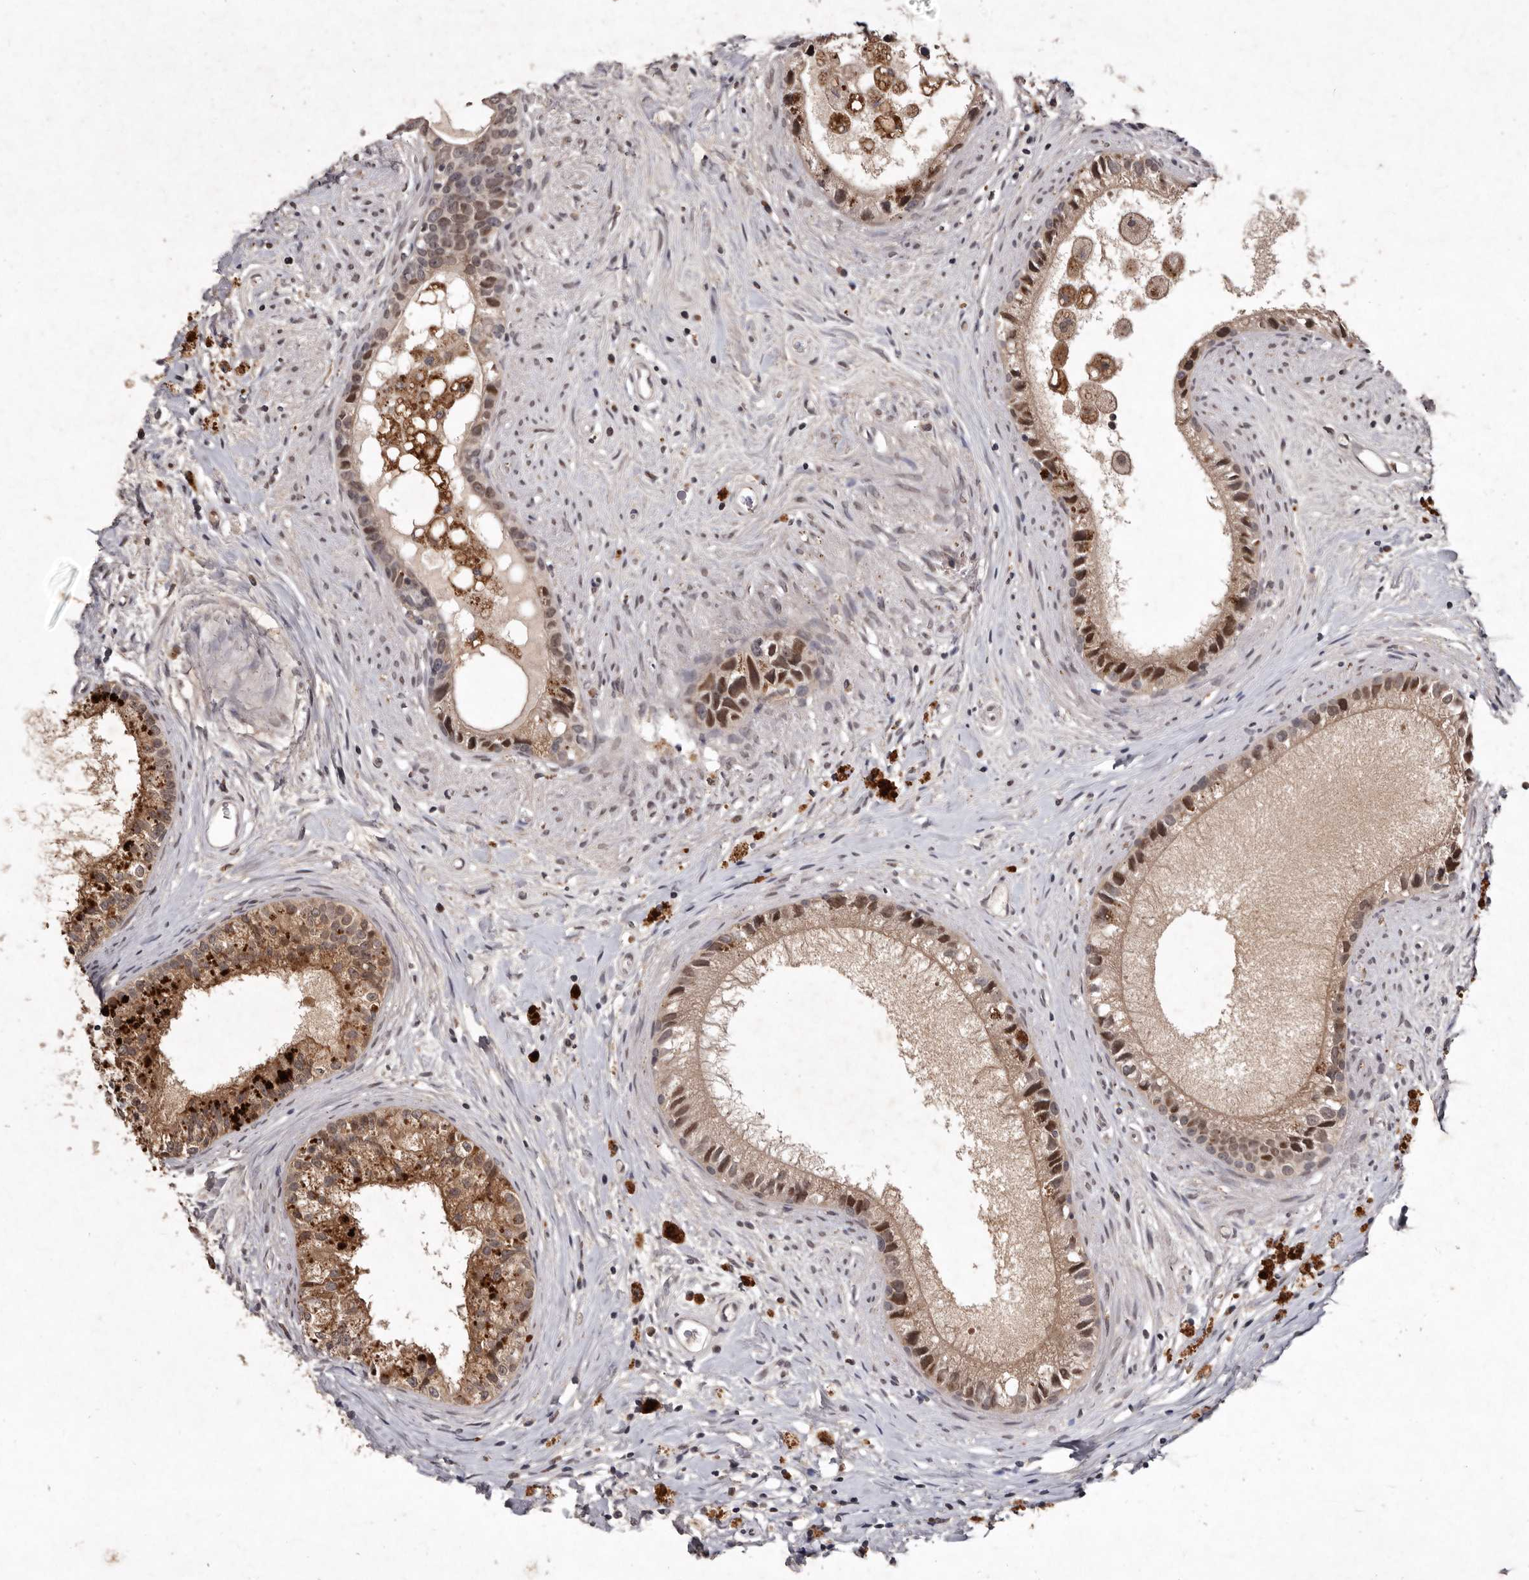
{"staining": {"intensity": "strong", "quantity": "25%-75%", "location": "cytoplasmic/membranous,nuclear"}, "tissue": "epididymis", "cell_type": "Glandular cells", "image_type": "normal", "snomed": [{"axis": "morphology", "description": "Normal tissue, NOS"}, {"axis": "topography", "description": "Epididymis"}], "caption": "DAB (3,3'-diaminobenzidine) immunohistochemical staining of normal human epididymis displays strong cytoplasmic/membranous,nuclear protein expression in approximately 25%-75% of glandular cells.", "gene": "FLAD1", "patient": {"sex": "male", "age": 80}}